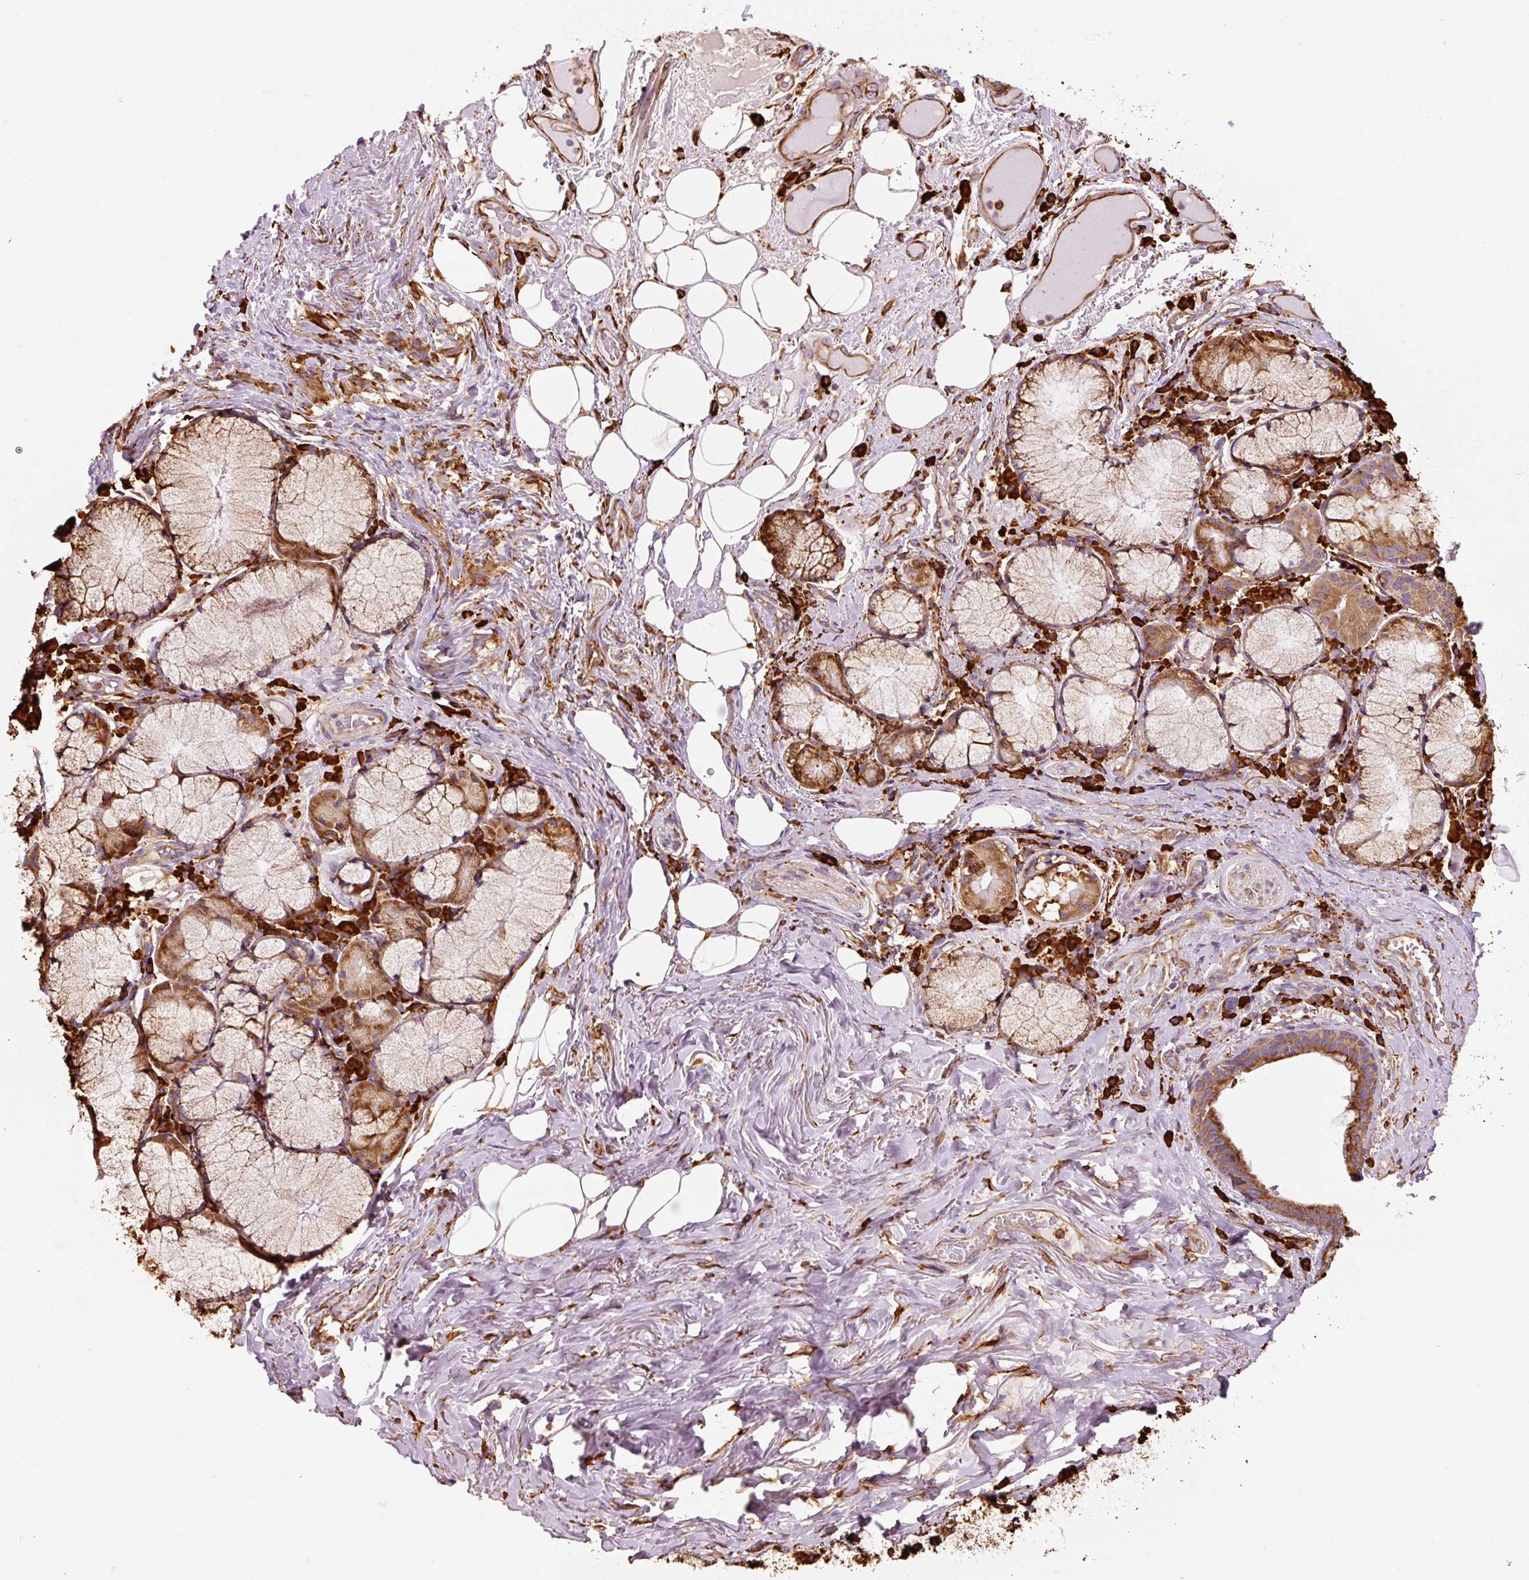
{"staining": {"intensity": "moderate", "quantity": "<25%", "location": "cytoplasmic/membranous"}, "tissue": "adipose tissue", "cell_type": "Adipocytes", "image_type": "normal", "snomed": [{"axis": "morphology", "description": "Normal tissue, NOS"}, {"axis": "topography", "description": "Cartilage tissue"}, {"axis": "topography", "description": "Bronchus"}], "caption": "Benign adipose tissue demonstrates moderate cytoplasmic/membranous positivity in about <25% of adipocytes, visualized by immunohistochemistry.", "gene": "ENSG00000256500", "patient": {"sex": "male", "age": 56}}